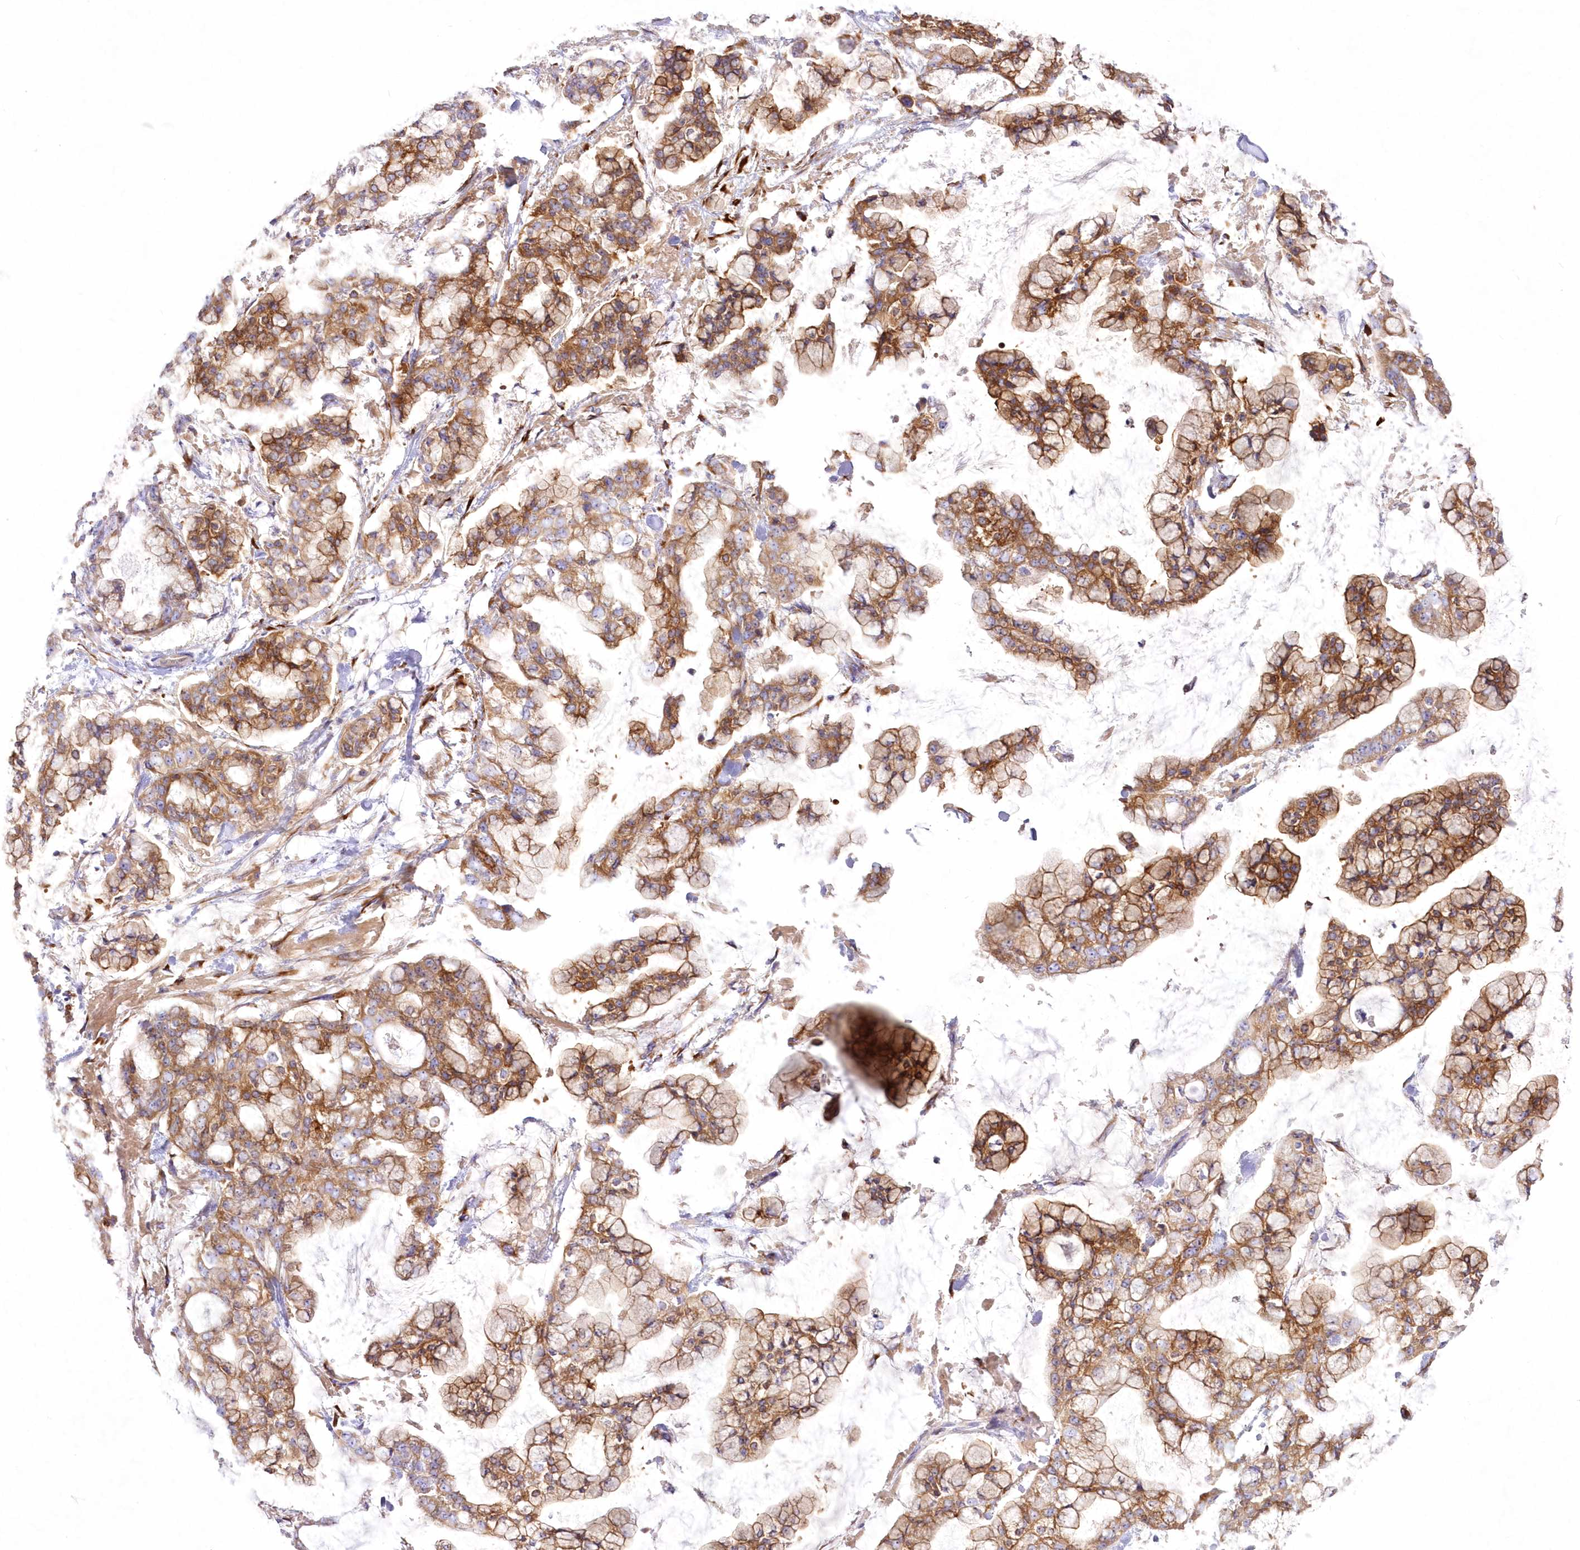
{"staining": {"intensity": "moderate", "quantity": ">75%", "location": "cytoplasmic/membranous"}, "tissue": "stomach cancer", "cell_type": "Tumor cells", "image_type": "cancer", "snomed": [{"axis": "morphology", "description": "Normal tissue, NOS"}, {"axis": "morphology", "description": "Adenocarcinoma, NOS"}, {"axis": "topography", "description": "Stomach, upper"}, {"axis": "topography", "description": "Stomach"}], "caption": "Stomach cancer (adenocarcinoma) was stained to show a protein in brown. There is medium levels of moderate cytoplasmic/membranous expression in about >75% of tumor cells.", "gene": "ARFGEF3", "patient": {"sex": "male", "age": 76}}